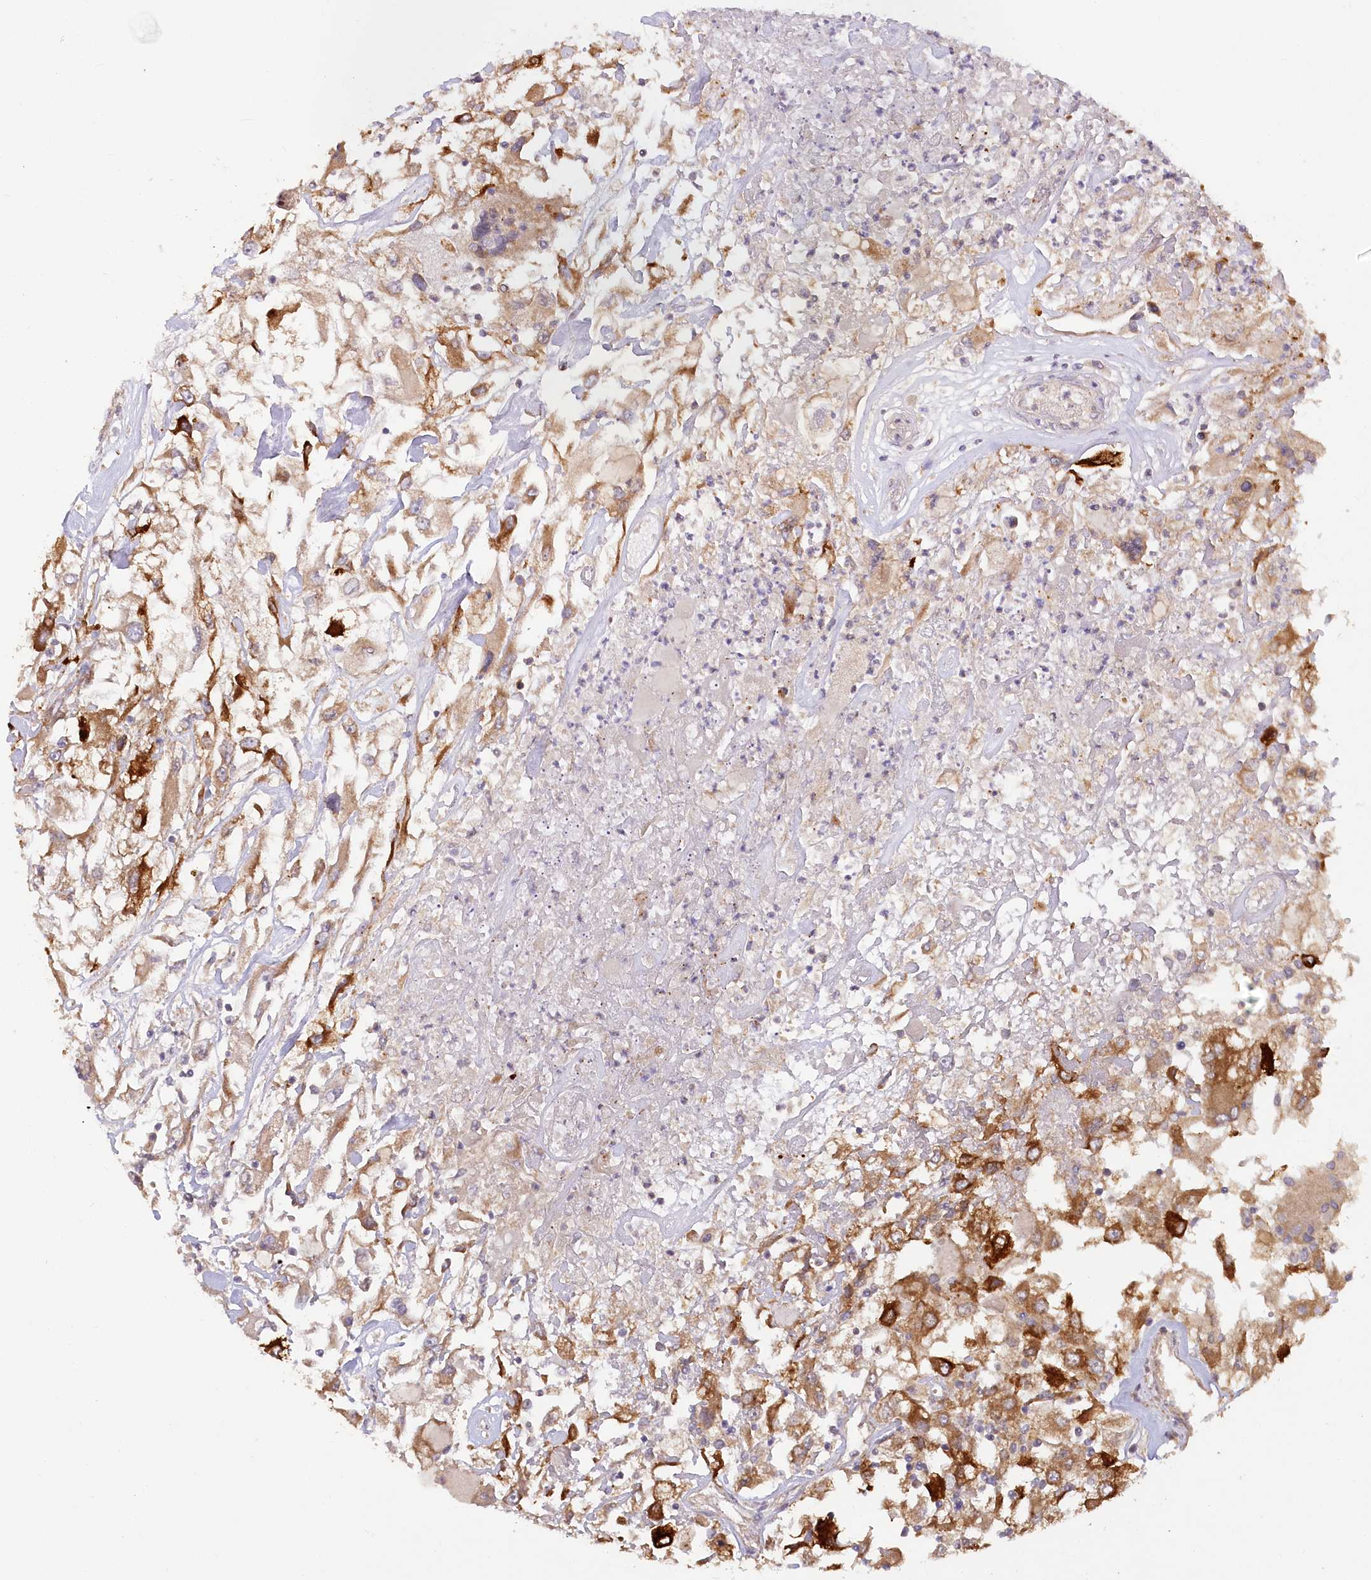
{"staining": {"intensity": "strong", "quantity": "25%-75%", "location": "cytoplasmic/membranous"}, "tissue": "renal cancer", "cell_type": "Tumor cells", "image_type": "cancer", "snomed": [{"axis": "morphology", "description": "Adenocarcinoma, NOS"}, {"axis": "topography", "description": "Kidney"}], "caption": "Immunohistochemical staining of human renal cancer (adenocarcinoma) demonstrates high levels of strong cytoplasmic/membranous protein staining in about 25%-75% of tumor cells. The staining is performed using DAB brown chromogen to label protein expression. The nuclei are counter-stained blue using hematoxylin.", "gene": "IRAK1BP1", "patient": {"sex": "female", "age": 52}}